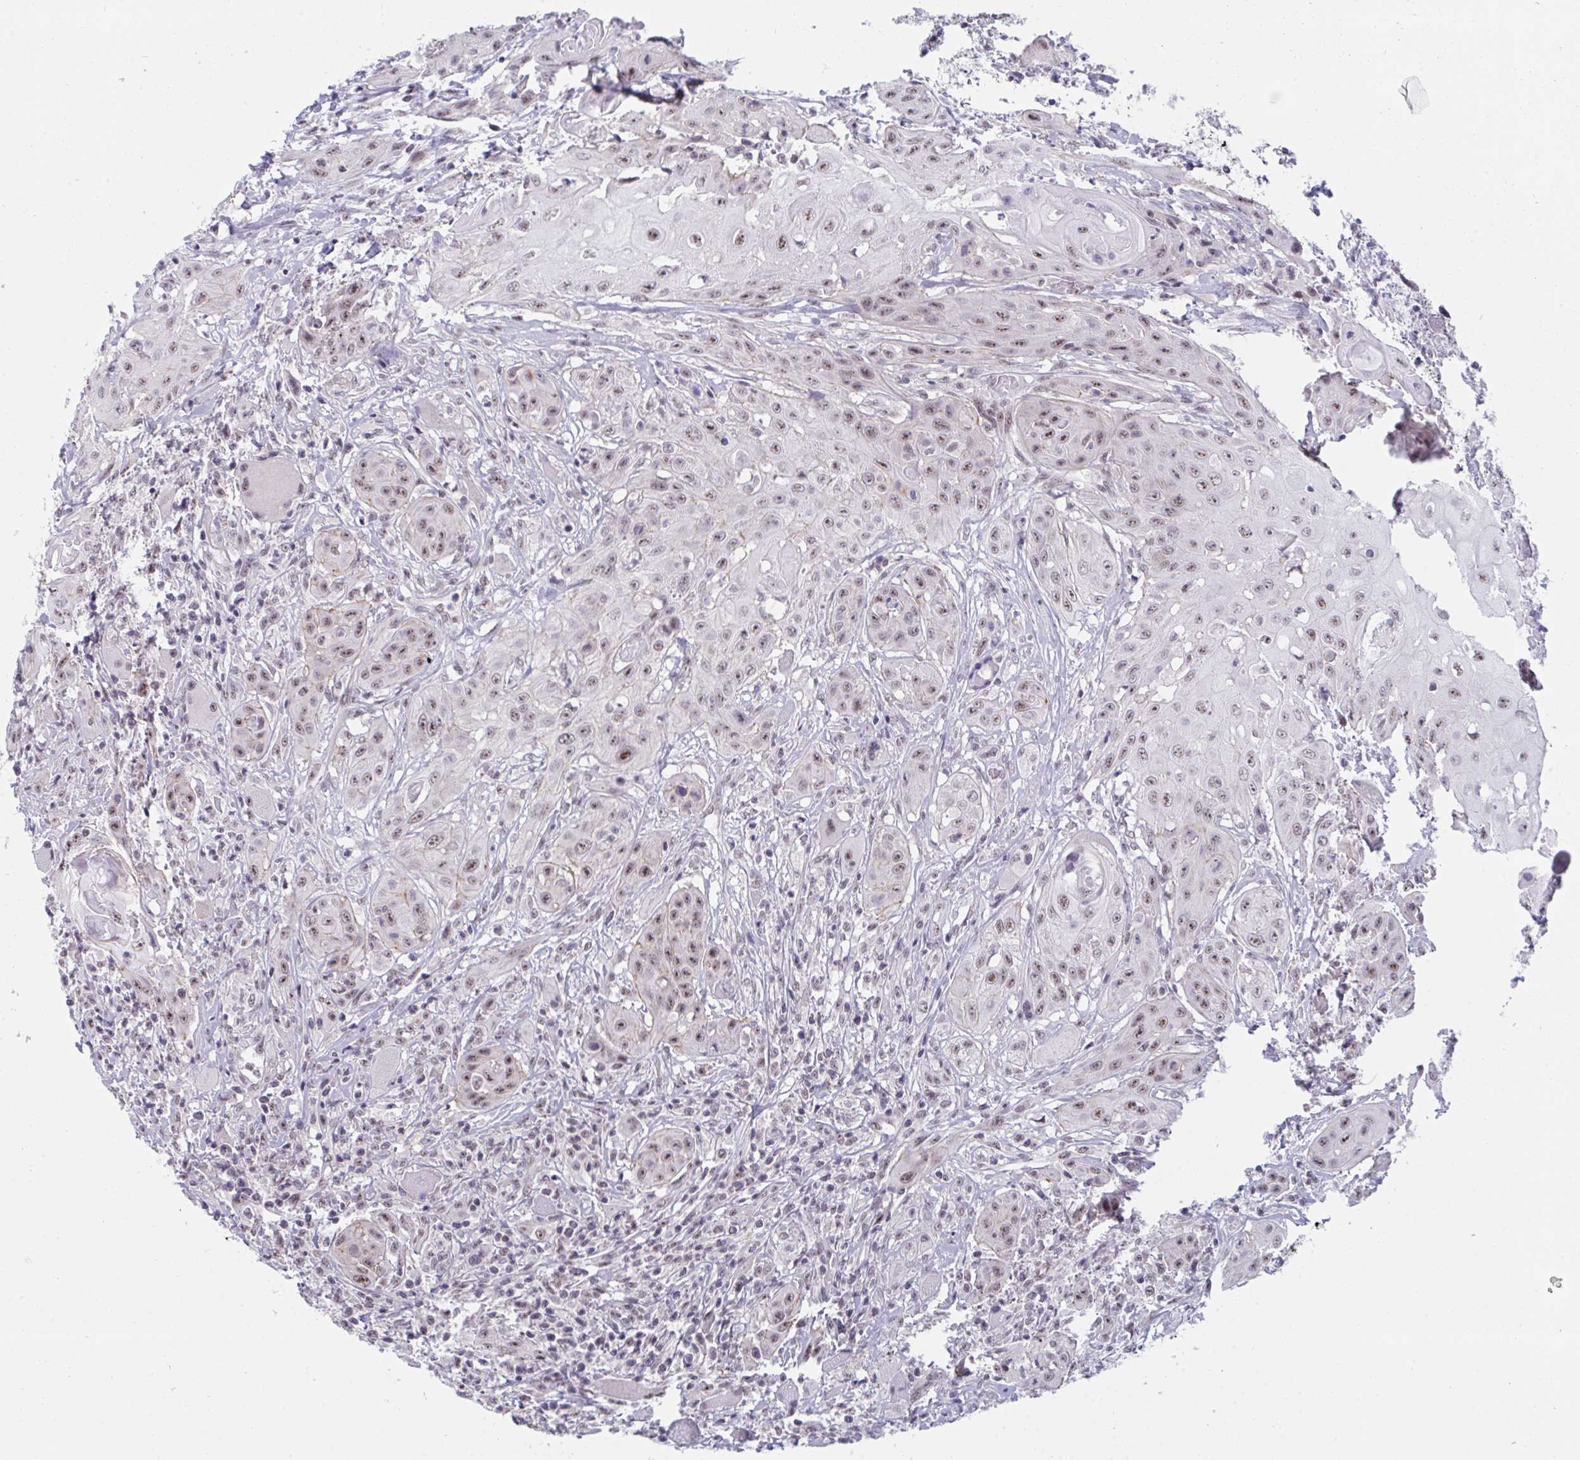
{"staining": {"intensity": "weak", "quantity": ">75%", "location": "nuclear"}, "tissue": "head and neck cancer", "cell_type": "Tumor cells", "image_type": "cancer", "snomed": [{"axis": "morphology", "description": "Squamous cell carcinoma, NOS"}, {"axis": "topography", "description": "Oral tissue"}, {"axis": "topography", "description": "Head-Neck"}, {"axis": "topography", "description": "Neck, NOS"}], "caption": "Head and neck cancer tissue displays weak nuclear expression in about >75% of tumor cells, visualized by immunohistochemistry. (DAB = brown stain, brightfield microscopy at high magnification).", "gene": "PRR14", "patient": {"sex": "female", "age": 55}}